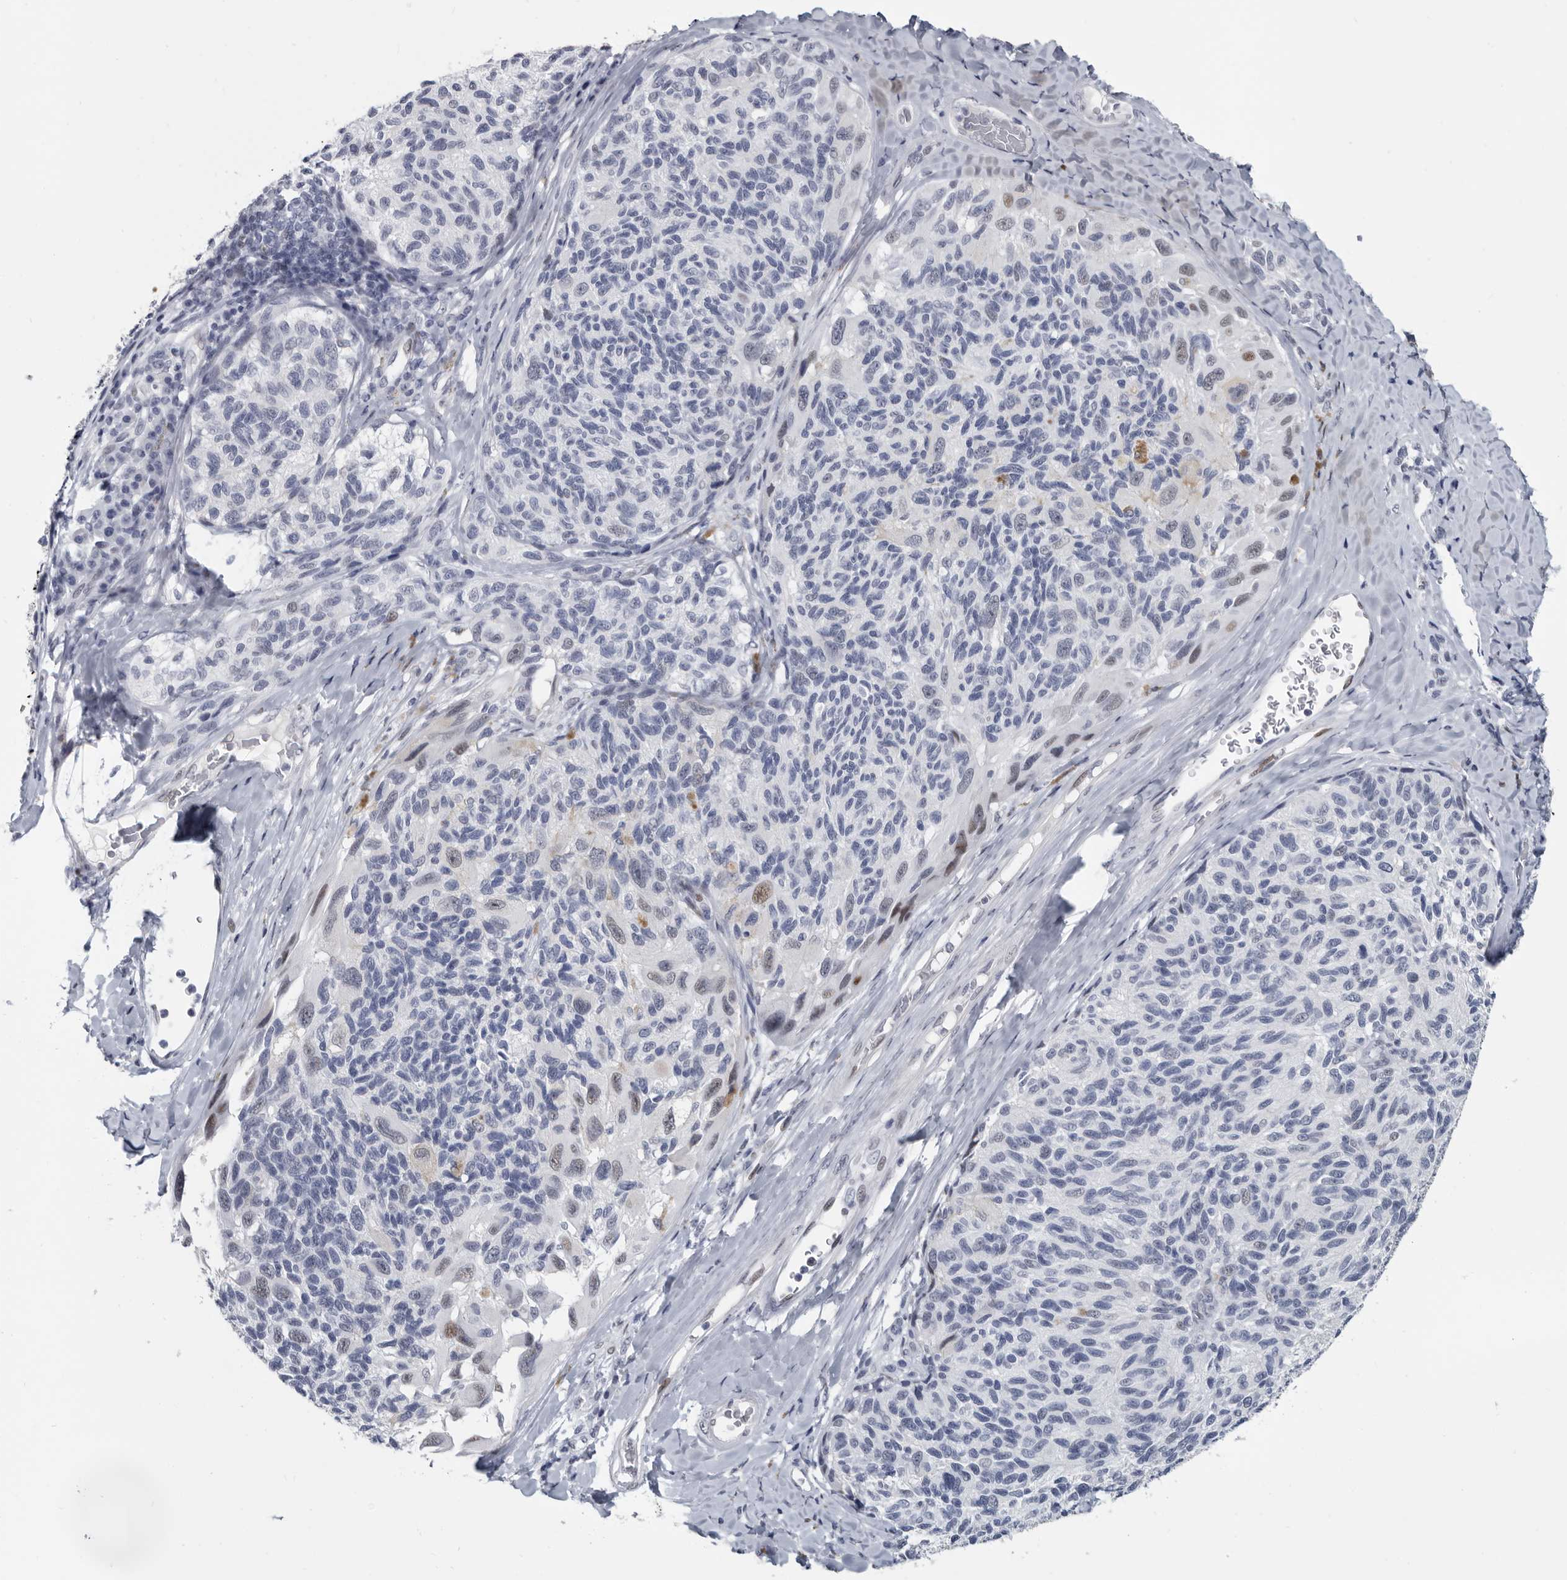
{"staining": {"intensity": "weak", "quantity": "<25%", "location": "cytoplasmic/membranous"}, "tissue": "melanoma", "cell_type": "Tumor cells", "image_type": "cancer", "snomed": [{"axis": "morphology", "description": "Malignant melanoma, NOS"}, {"axis": "topography", "description": "Skin"}], "caption": "IHC photomicrograph of human melanoma stained for a protein (brown), which shows no expression in tumor cells.", "gene": "WRAP73", "patient": {"sex": "female", "age": 73}}